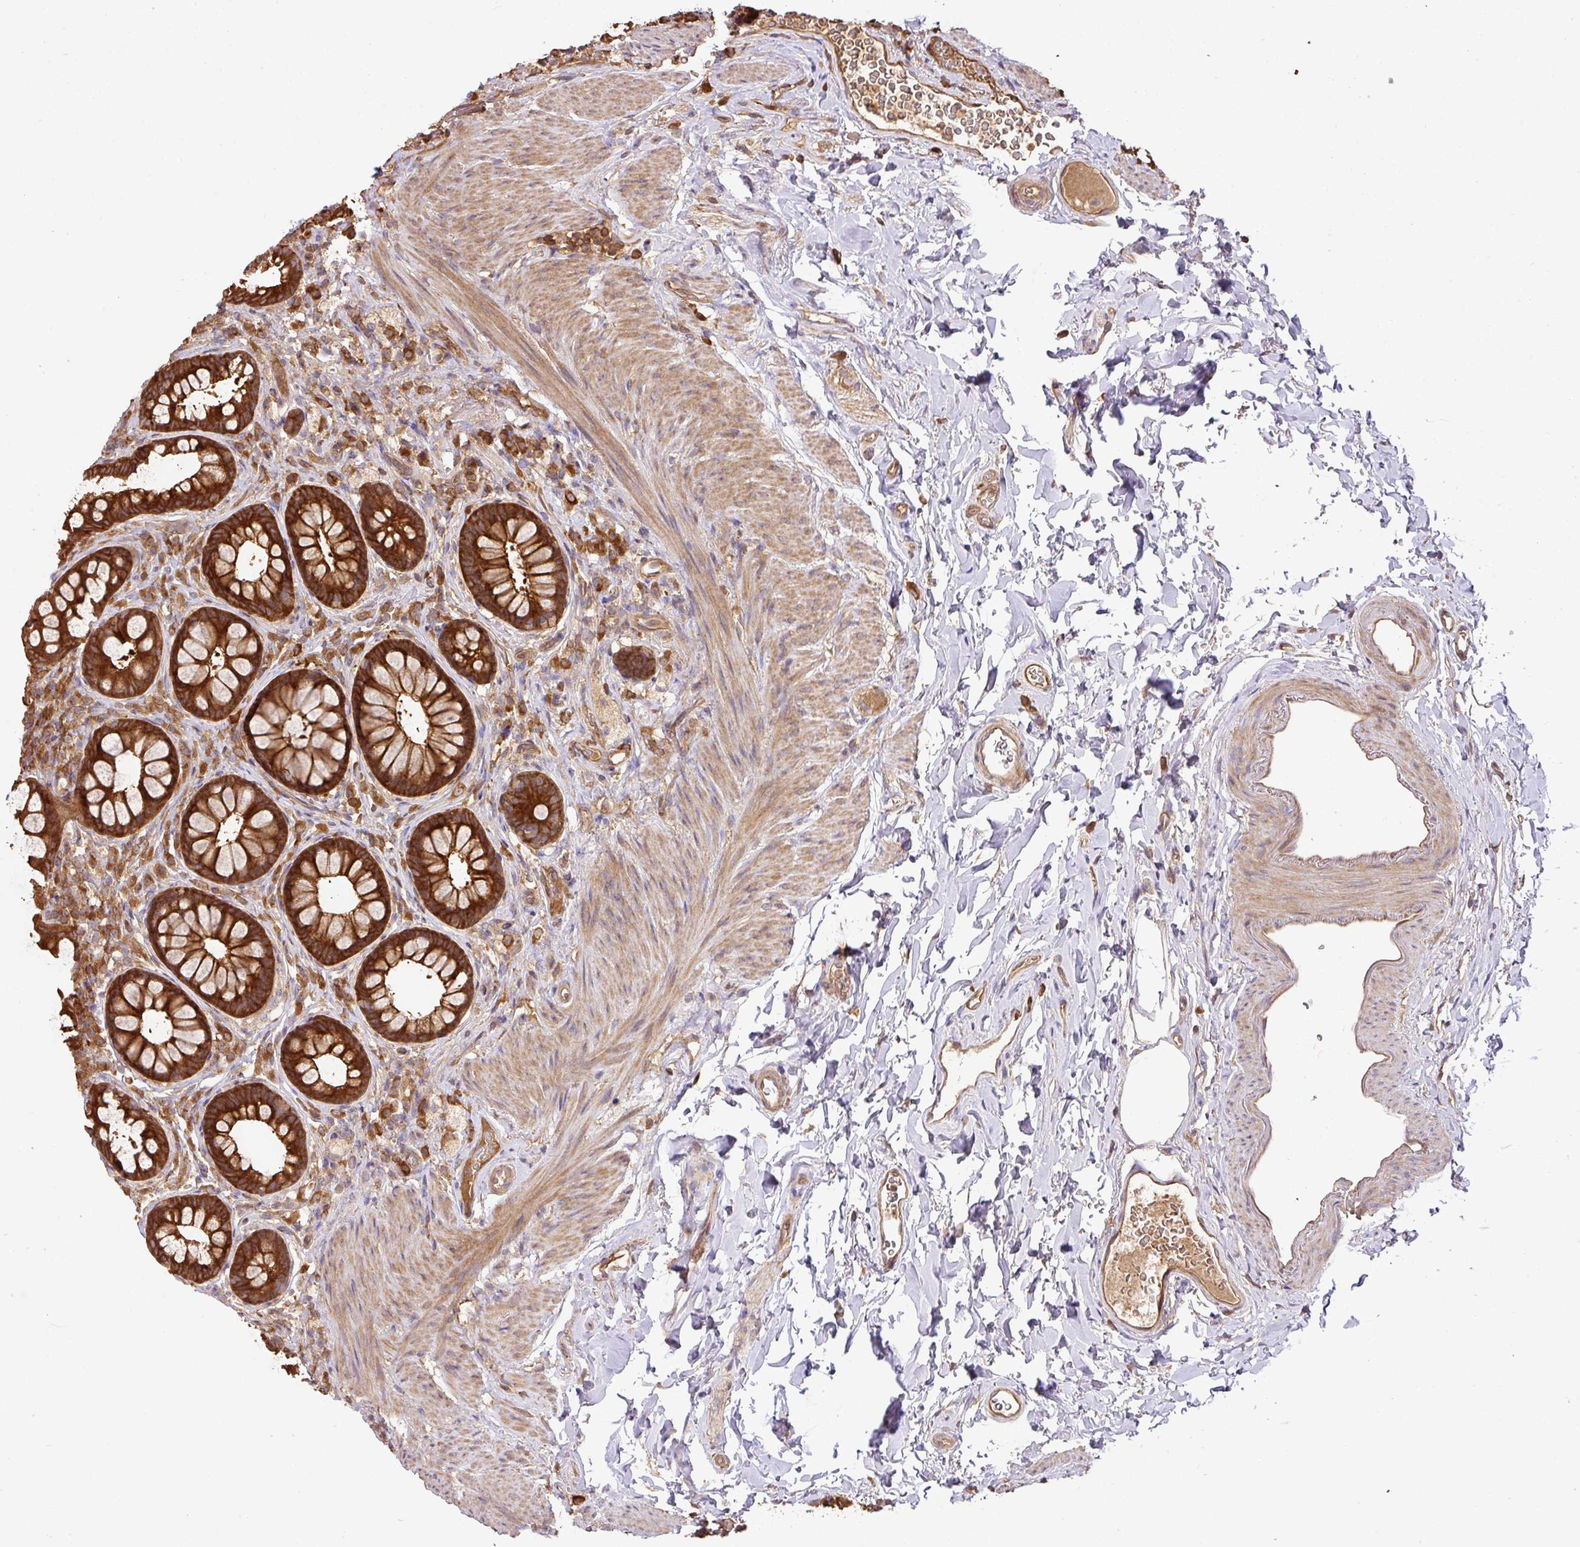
{"staining": {"intensity": "strong", "quantity": ">75%", "location": "cytoplasmic/membranous"}, "tissue": "rectum", "cell_type": "Glandular cells", "image_type": "normal", "snomed": [{"axis": "morphology", "description": "Normal tissue, NOS"}, {"axis": "topography", "description": "Rectum"}, {"axis": "topography", "description": "Peripheral nerve tissue"}], "caption": "Protein positivity by IHC shows strong cytoplasmic/membranous positivity in about >75% of glandular cells in normal rectum.", "gene": "GSPT1", "patient": {"sex": "female", "age": 69}}